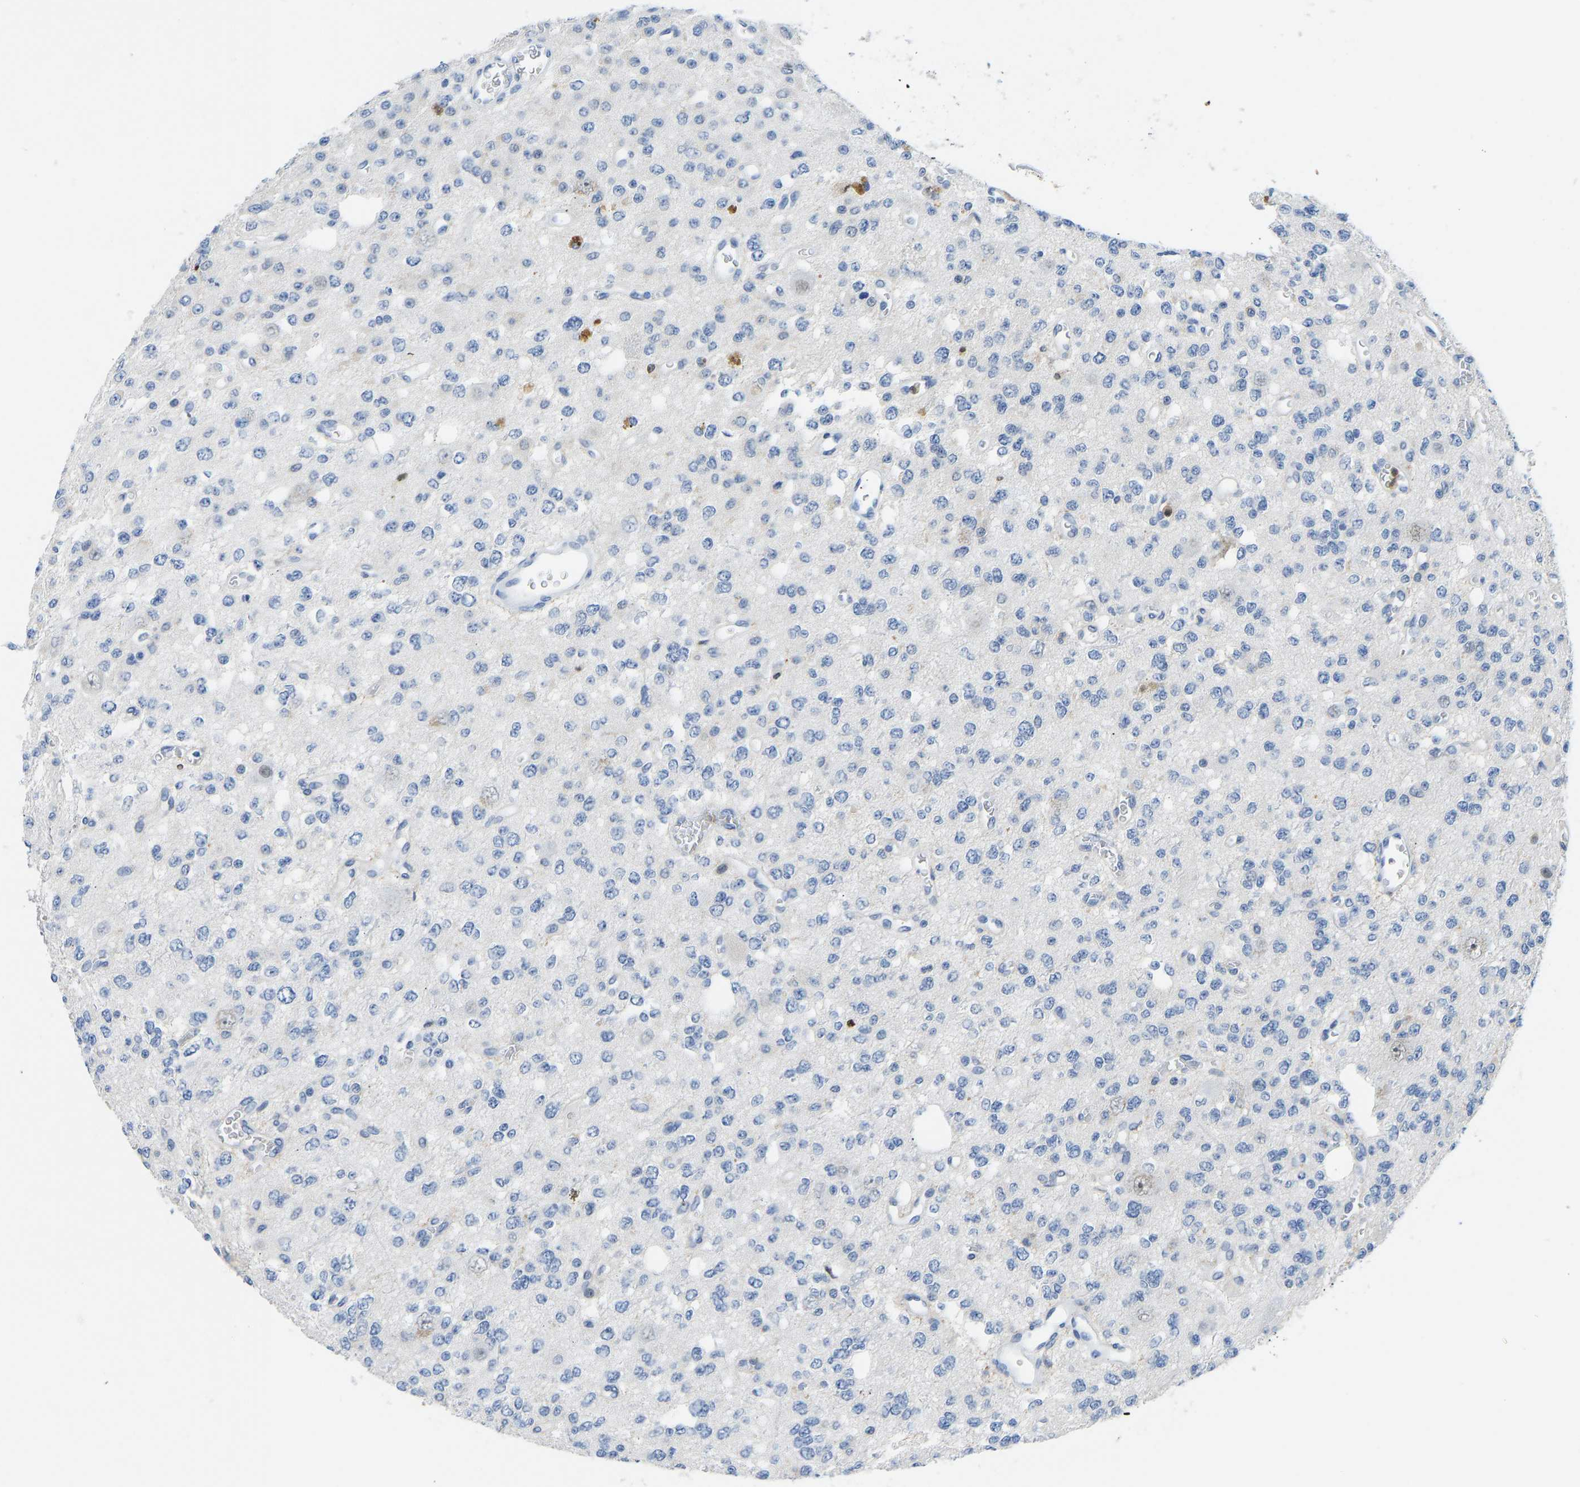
{"staining": {"intensity": "negative", "quantity": "none", "location": "none"}, "tissue": "glioma", "cell_type": "Tumor cells", "image_type": "cancer", "snomed": [{"axis": "morphology", "description": "Glioma, malignant, Low grade"}, {"axis": "topography", "description": "Brain"}], "caption": "Immunohistochemical staining of malignant glioma (low-grade) demonstrates no significant staining in tumor cells. (DAB immunohistochemistry with hematoxylin counter stain).", "gene": "TXNDC2", "patient": {"sex": "male", "age": 38}}